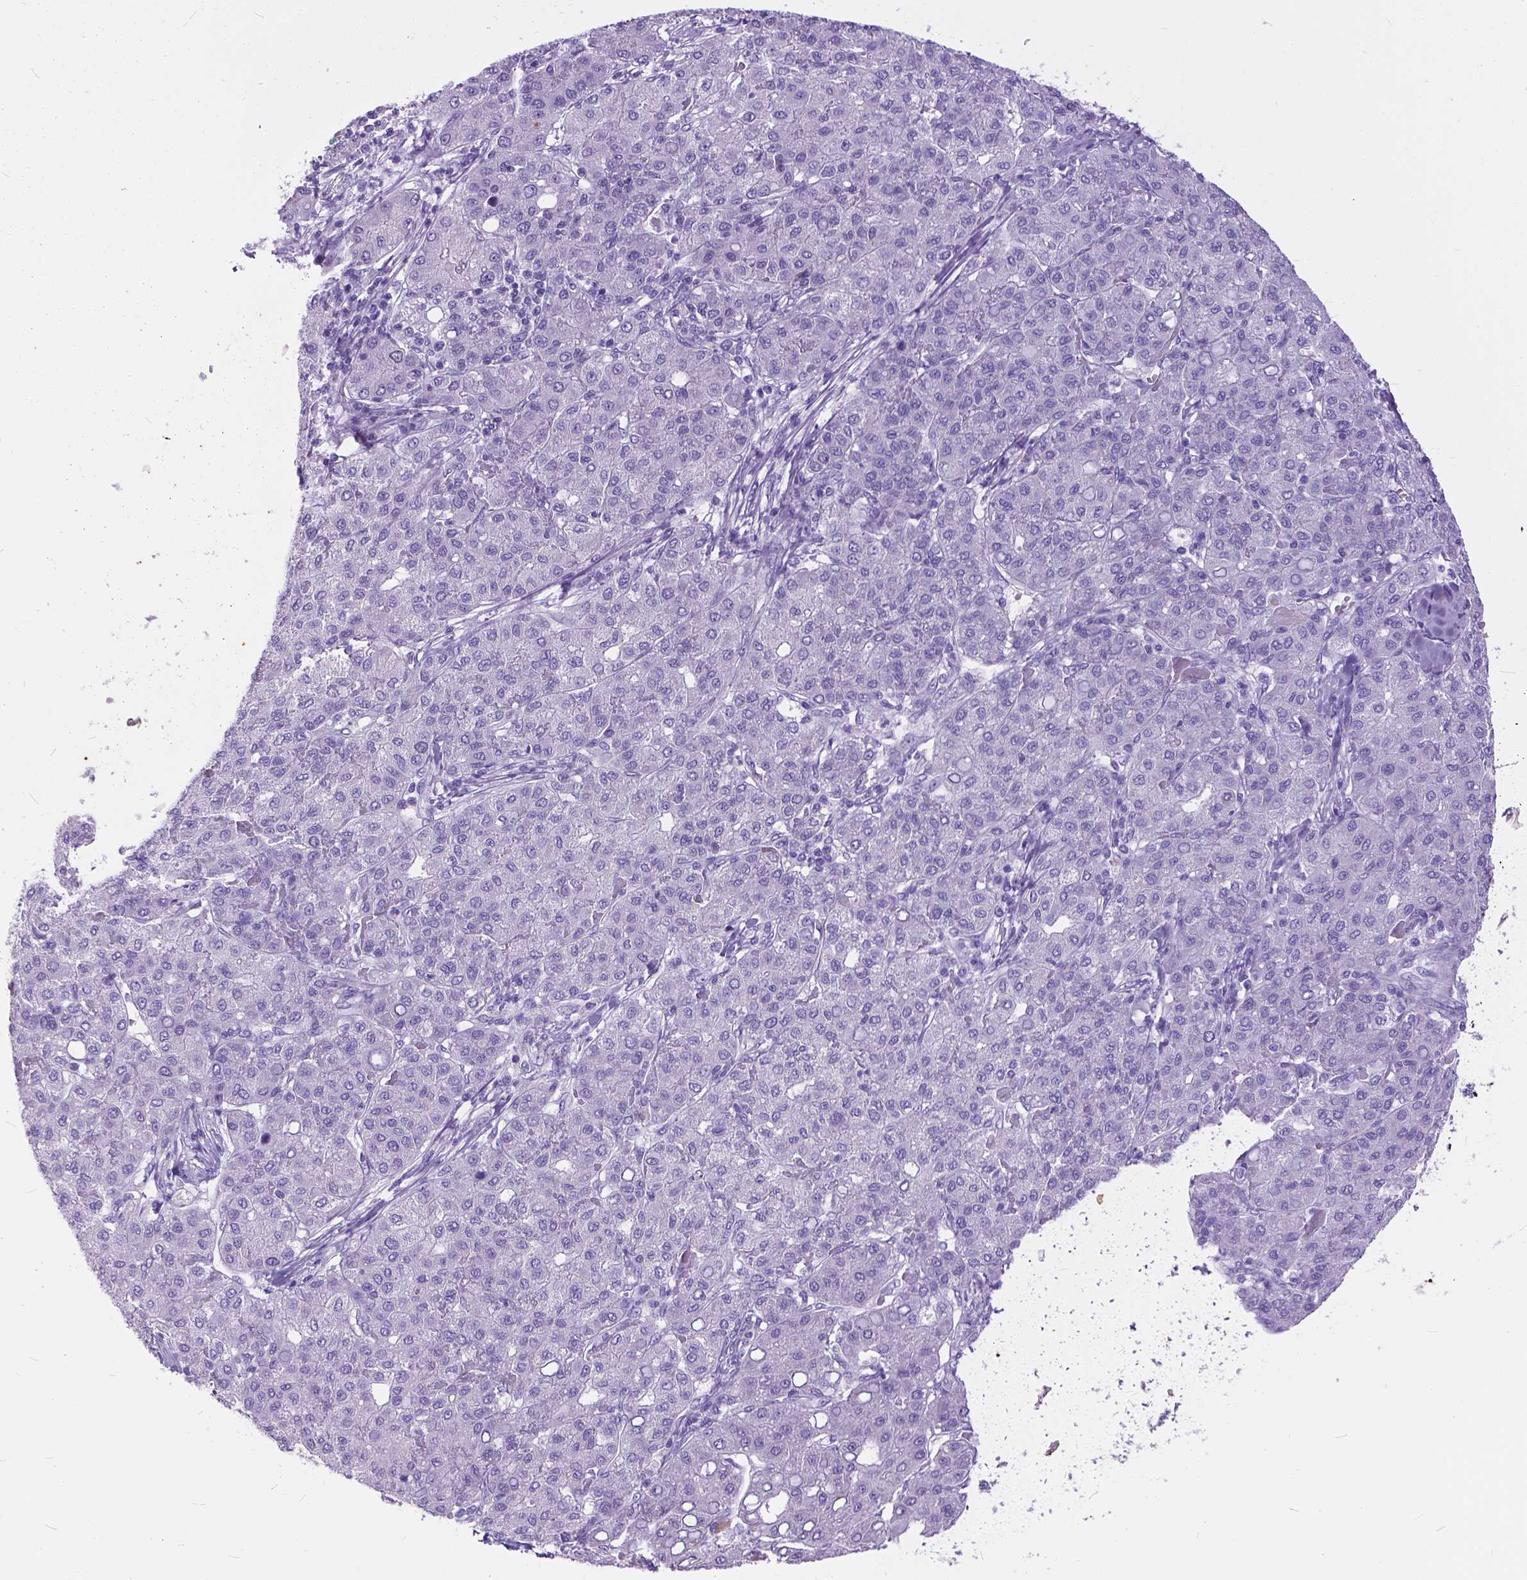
{"staining": {"intensity": "negative", "quantity": "none", "location": "none"}, "tissue": "liver cancer", "cell_type": "Tumor cells", "image_type": "cancer", "snomed": [{"axis": "morphology", "description": "Carcinoma, Hepatocellular, NOS"}, {"axis": "topography", "description": "Liver"}], "caption": "There is no significant expression in tumor cells of hepatocellular carcinoma (liver). (Brightfield microscopy of DAB (3,3'-diaminobenzidine) immunohistochemistry at high magnification).", "gene": "BSND", "patient": {"sex": "male", "age": 65}}